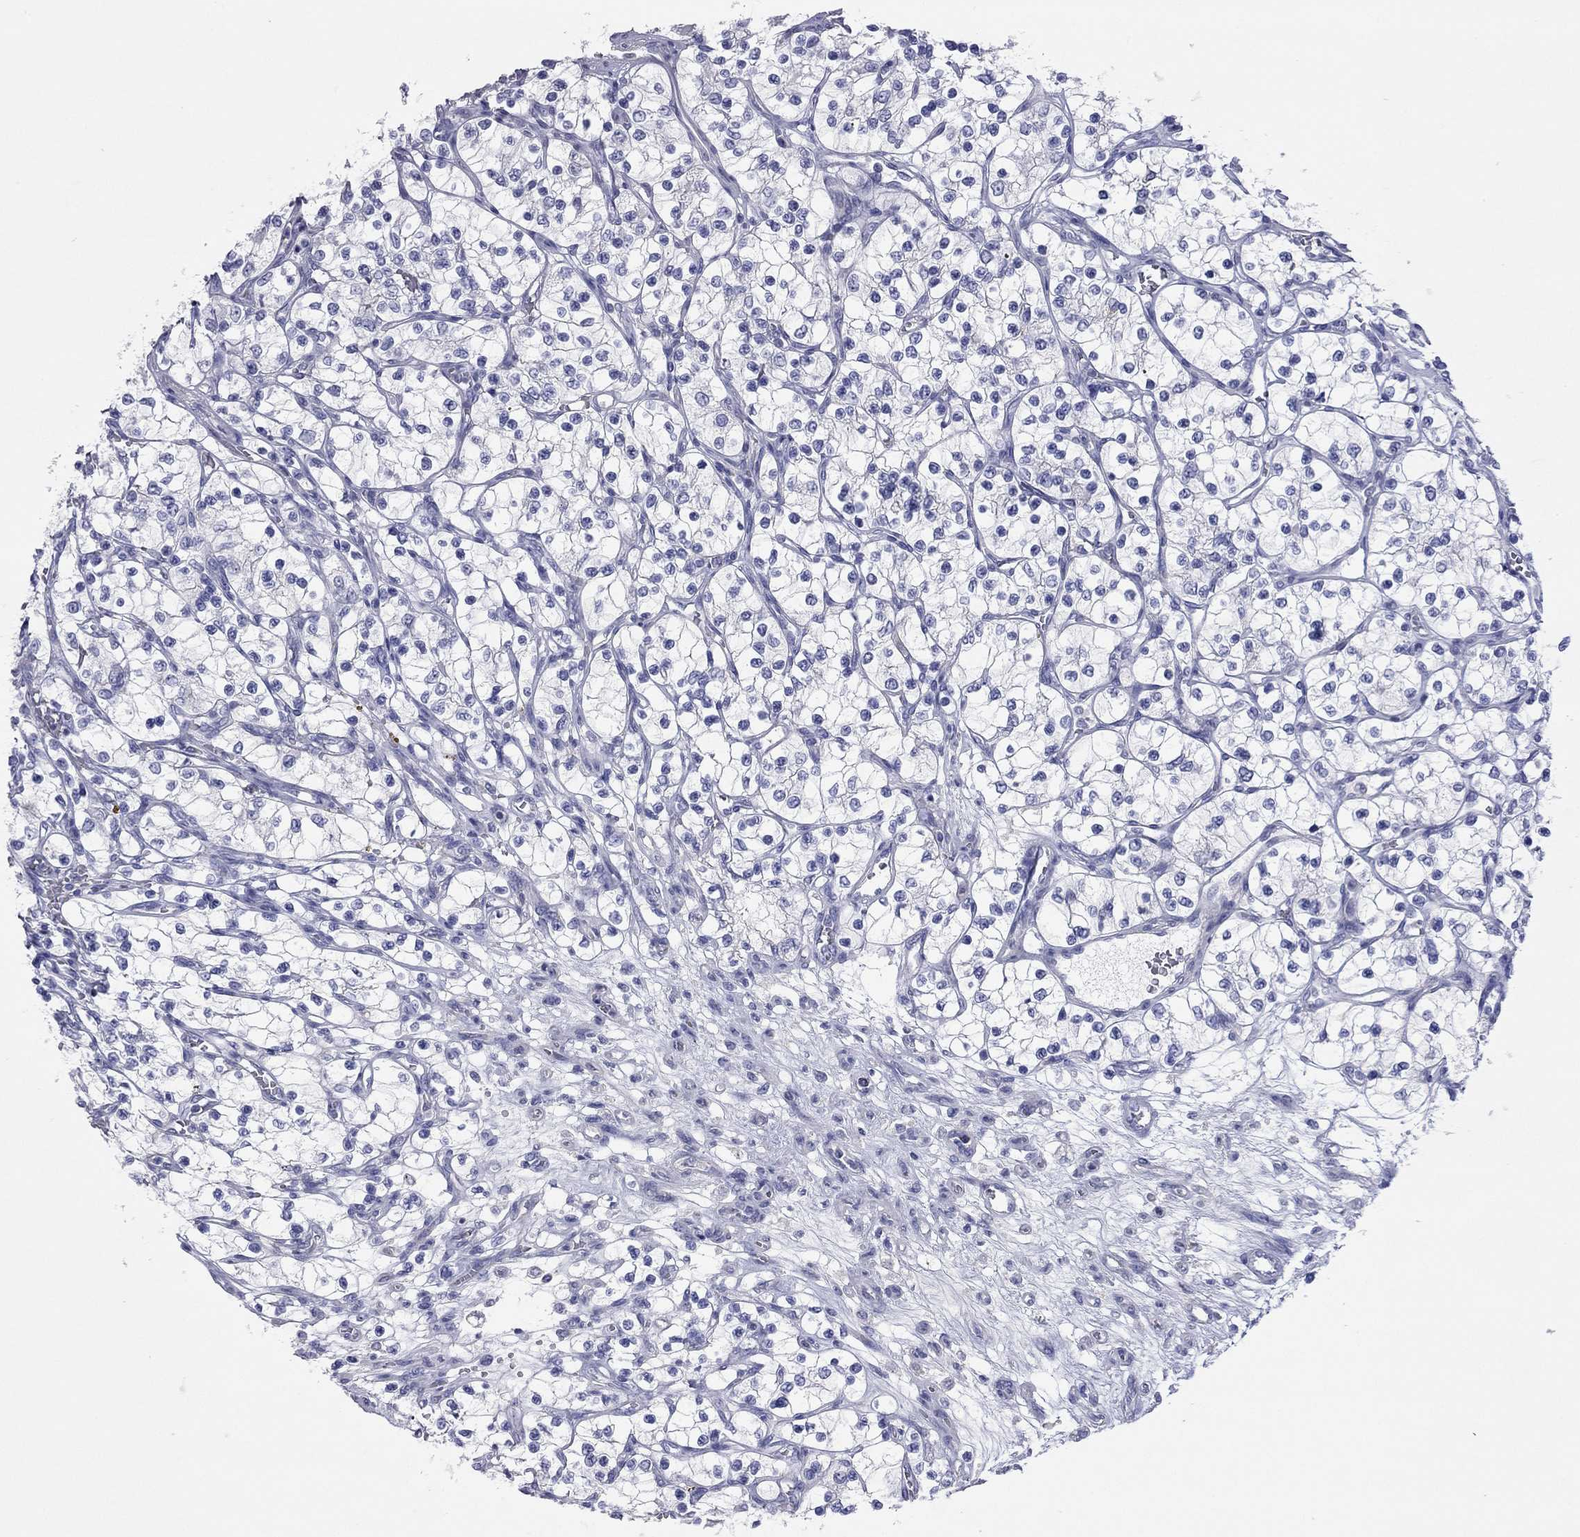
{"staining": {"intensity": "negative", "quantity": "none", "location": "none"}, "tissue": "renal cancer", "cell_type": "Tumor cells", "image_type": "cancer", "snomed": [{"axis": "morphology", "description": "Adenocarcinoma, NOS"}, {"axis": "topography", "description": "Kidney"}], "caption": "Micrograph shows no protein positivity in tumor cells of adenocarcinoma (renal) tissue.", "gene": "ACTL7B", "patient": {"sex": "female", "age": 69}}